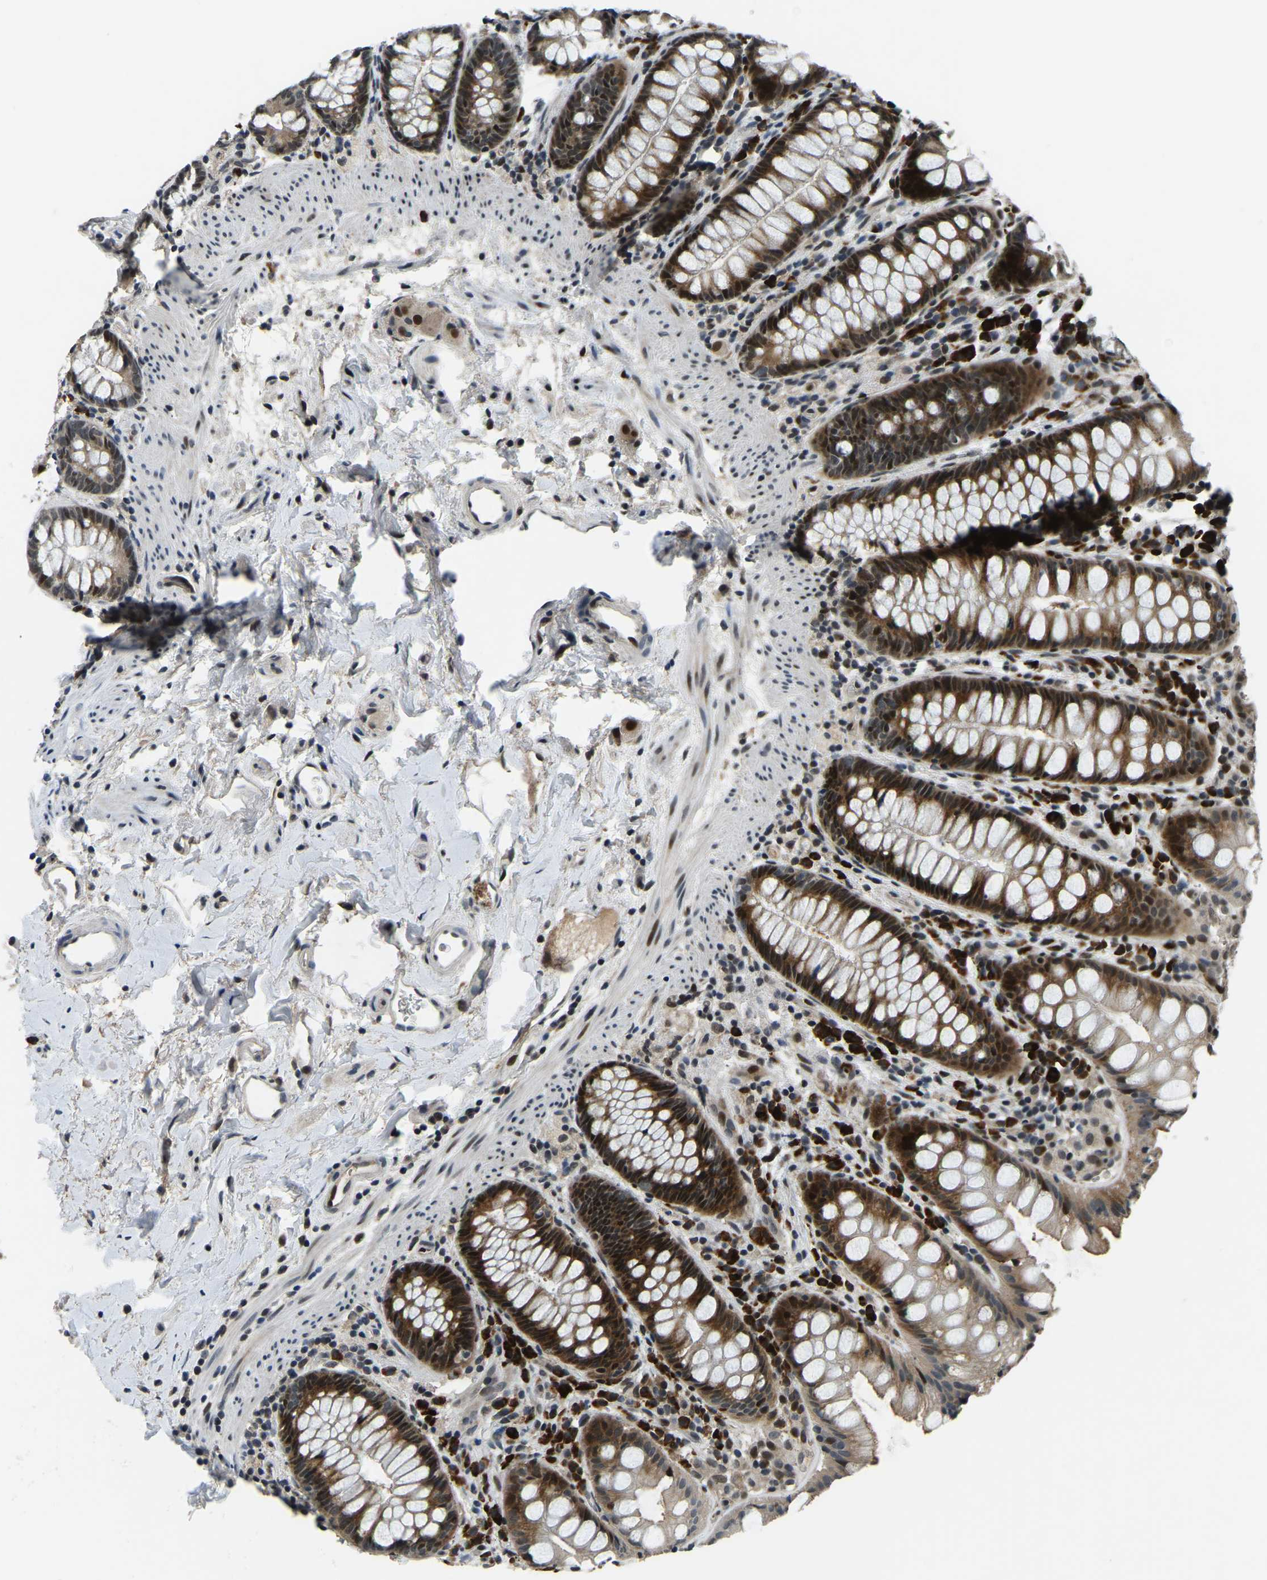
{"staining": {"intensity": "moderate", "quantity": ">75%", "location": "cytoplasmic/membranous,nuclear"}, "tissue": "rectum", "cell_type": "Glandular cells", "image_type": "normal", "snomed": [{"axis": "morphology", "description": "Normal tissue, NOS"}, {"axis": "topography", "description": "Rectum"}], "caption": "An image of human rectum stained for a protein shows moderate cytoplasmic/membranous,nuclear brown staining in glandular cells. (Stains: DAB in brown, nuclei in blue, Microscopy: brightfield microscopy at high magnification).", "gene": "ING2", "patient": {"sex": "female", "age": 65}}